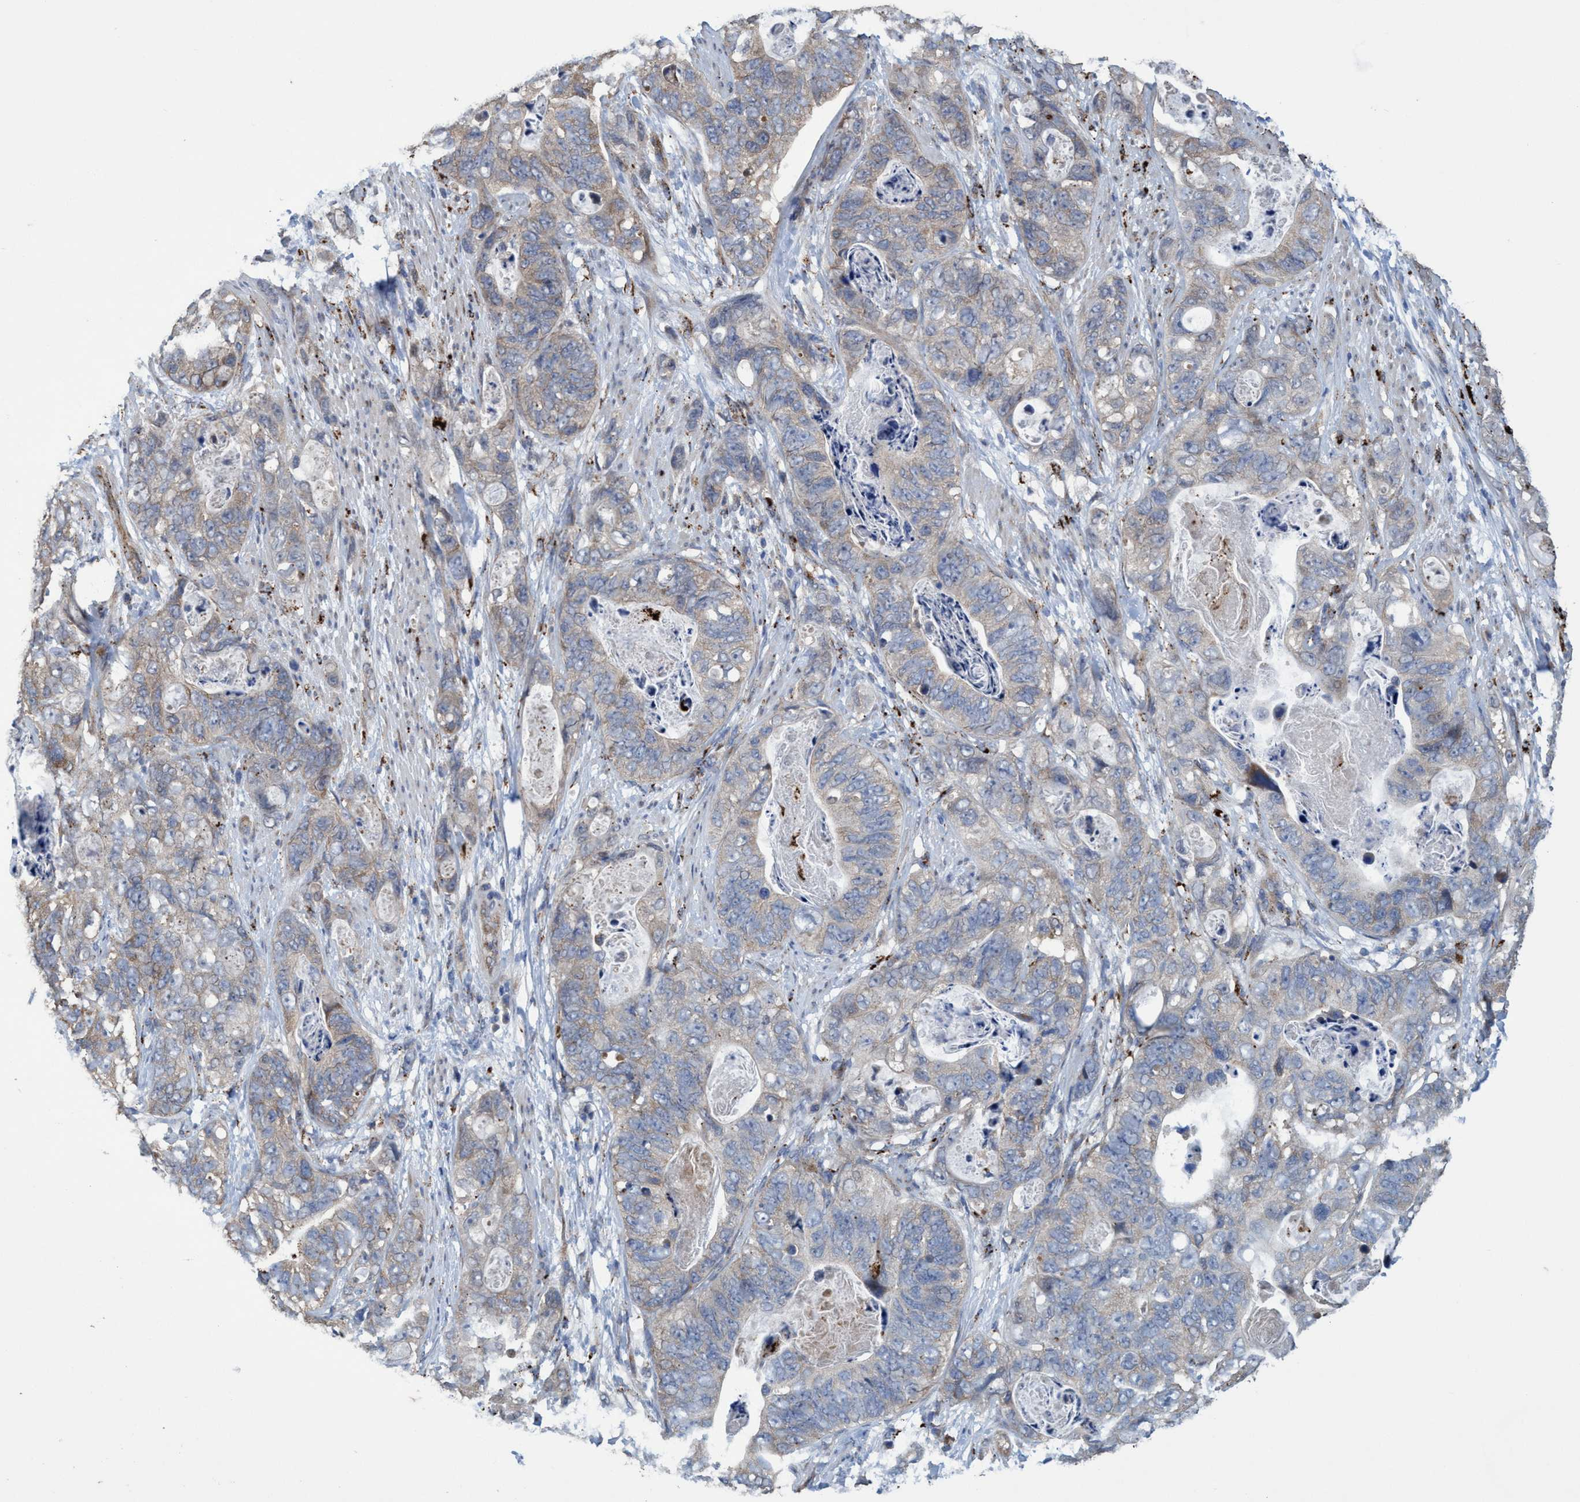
{"staining": {"intensity": "weak", "quantity": ">75%", "location": "cytoplasmic/membranous"}, "tissue": "stomach cancer", "cell_type": "Tumor cells", "image_type": "cancer", "snomed": [{"axis": "morphology", "description": "Adenocarcinoma, NOS"}, {"axis": "topography", "description": "Stomach"}], "caption": "Human stomach cancer stained for a protein (brown) reveals weak cytoplasmic/membranous positive staining in approximately >75% of tumor cells.", "gene": "BBS9", "patient": {"sex": "female", "age": 89}}